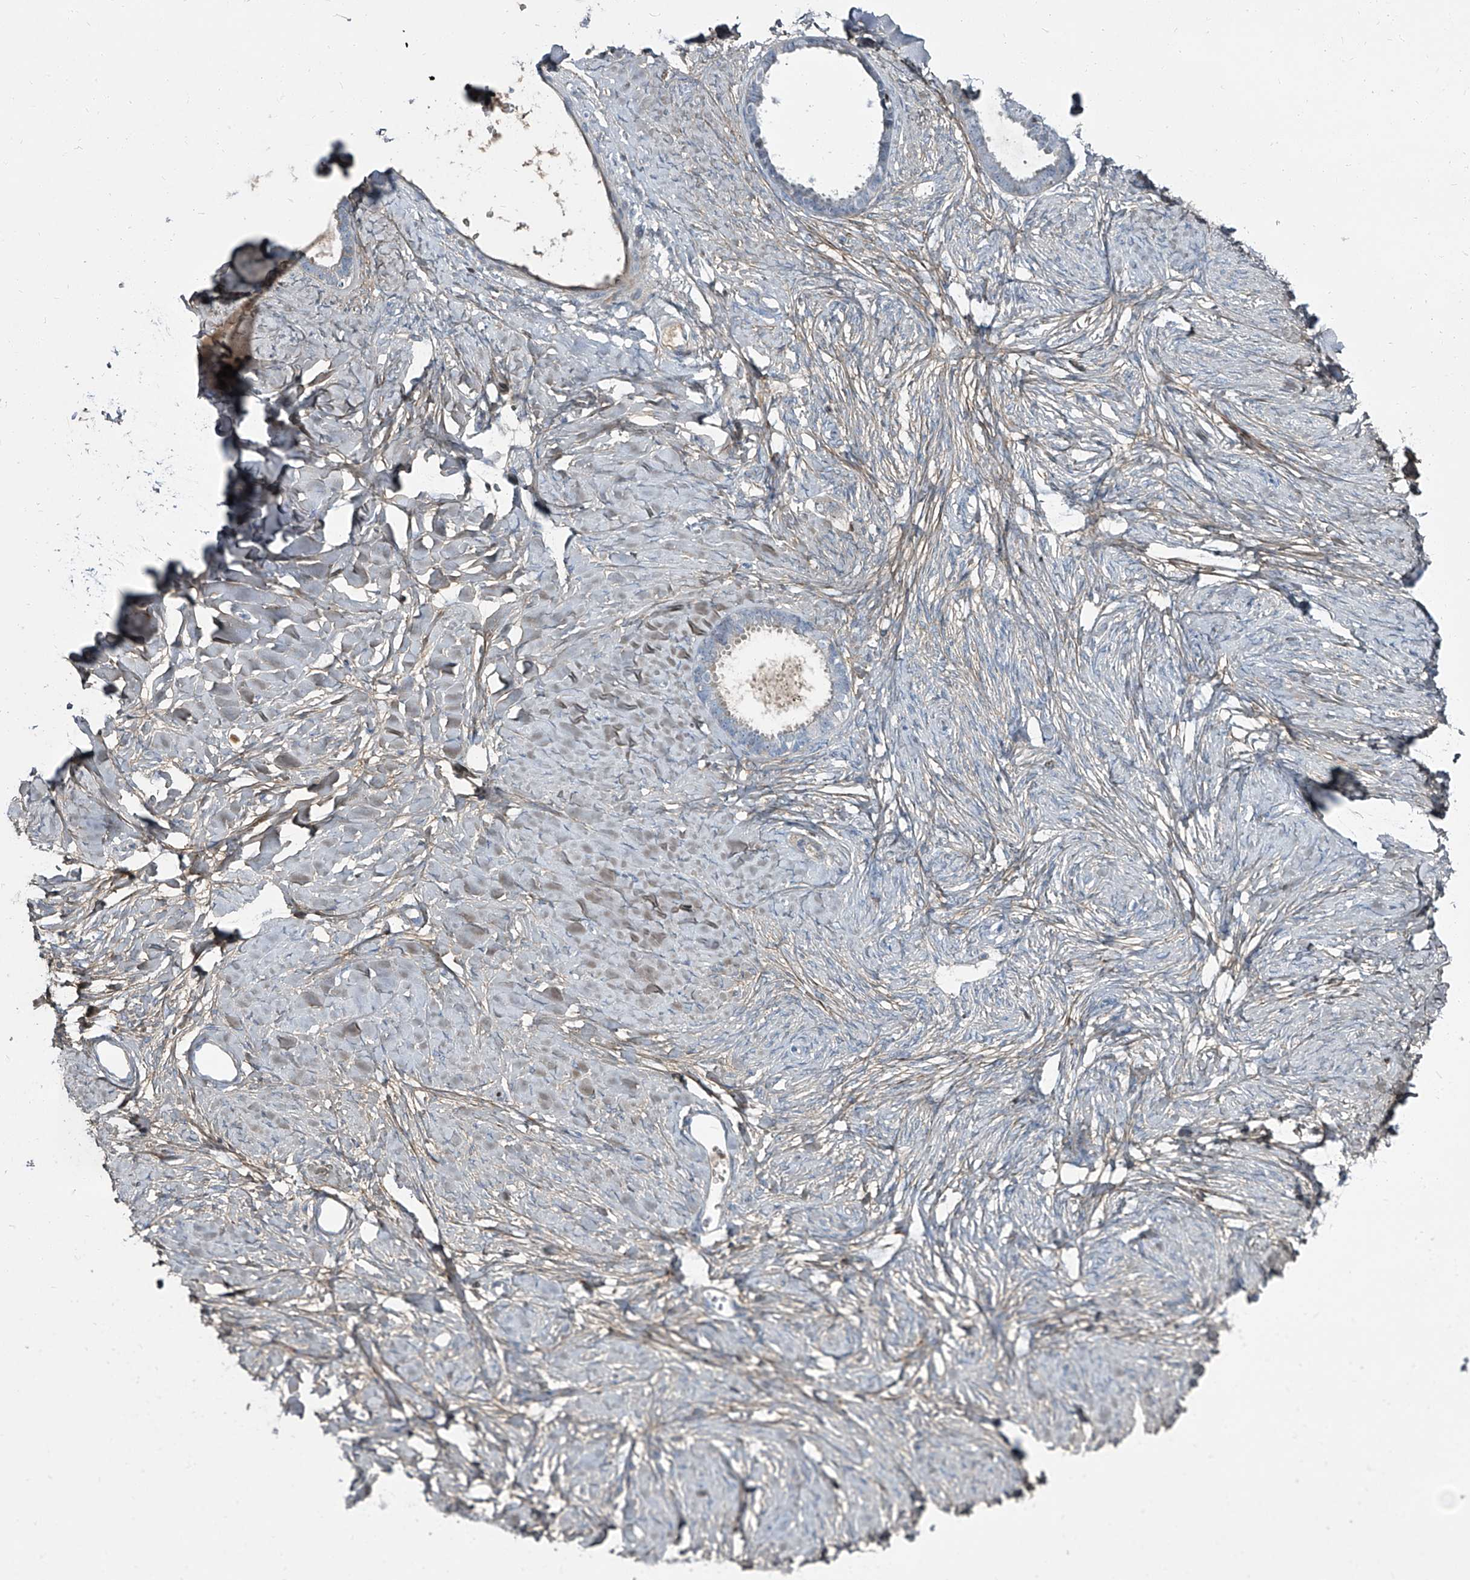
{"staining": {"intensity": "negative", "quantity": "none", "location": "none"}, "tissue": "ovarian cancer", "cell_type": "Tumor cells", "image_type": "cancer", "snomed": [{"axis": "morphology", "description": "Cystadenocarcinoma, serous, NOS"}, {"axis": "topography", "description": "Ovary"}], "caption": "This is a micrograph of immunohistochemistry (IHC) staining of ovarian cancer (serous cystadenocarcinoma), which shows no expression in tumor cells.", "gene": "HOXA3", "patient": {"sex": "female", "age": 79}}